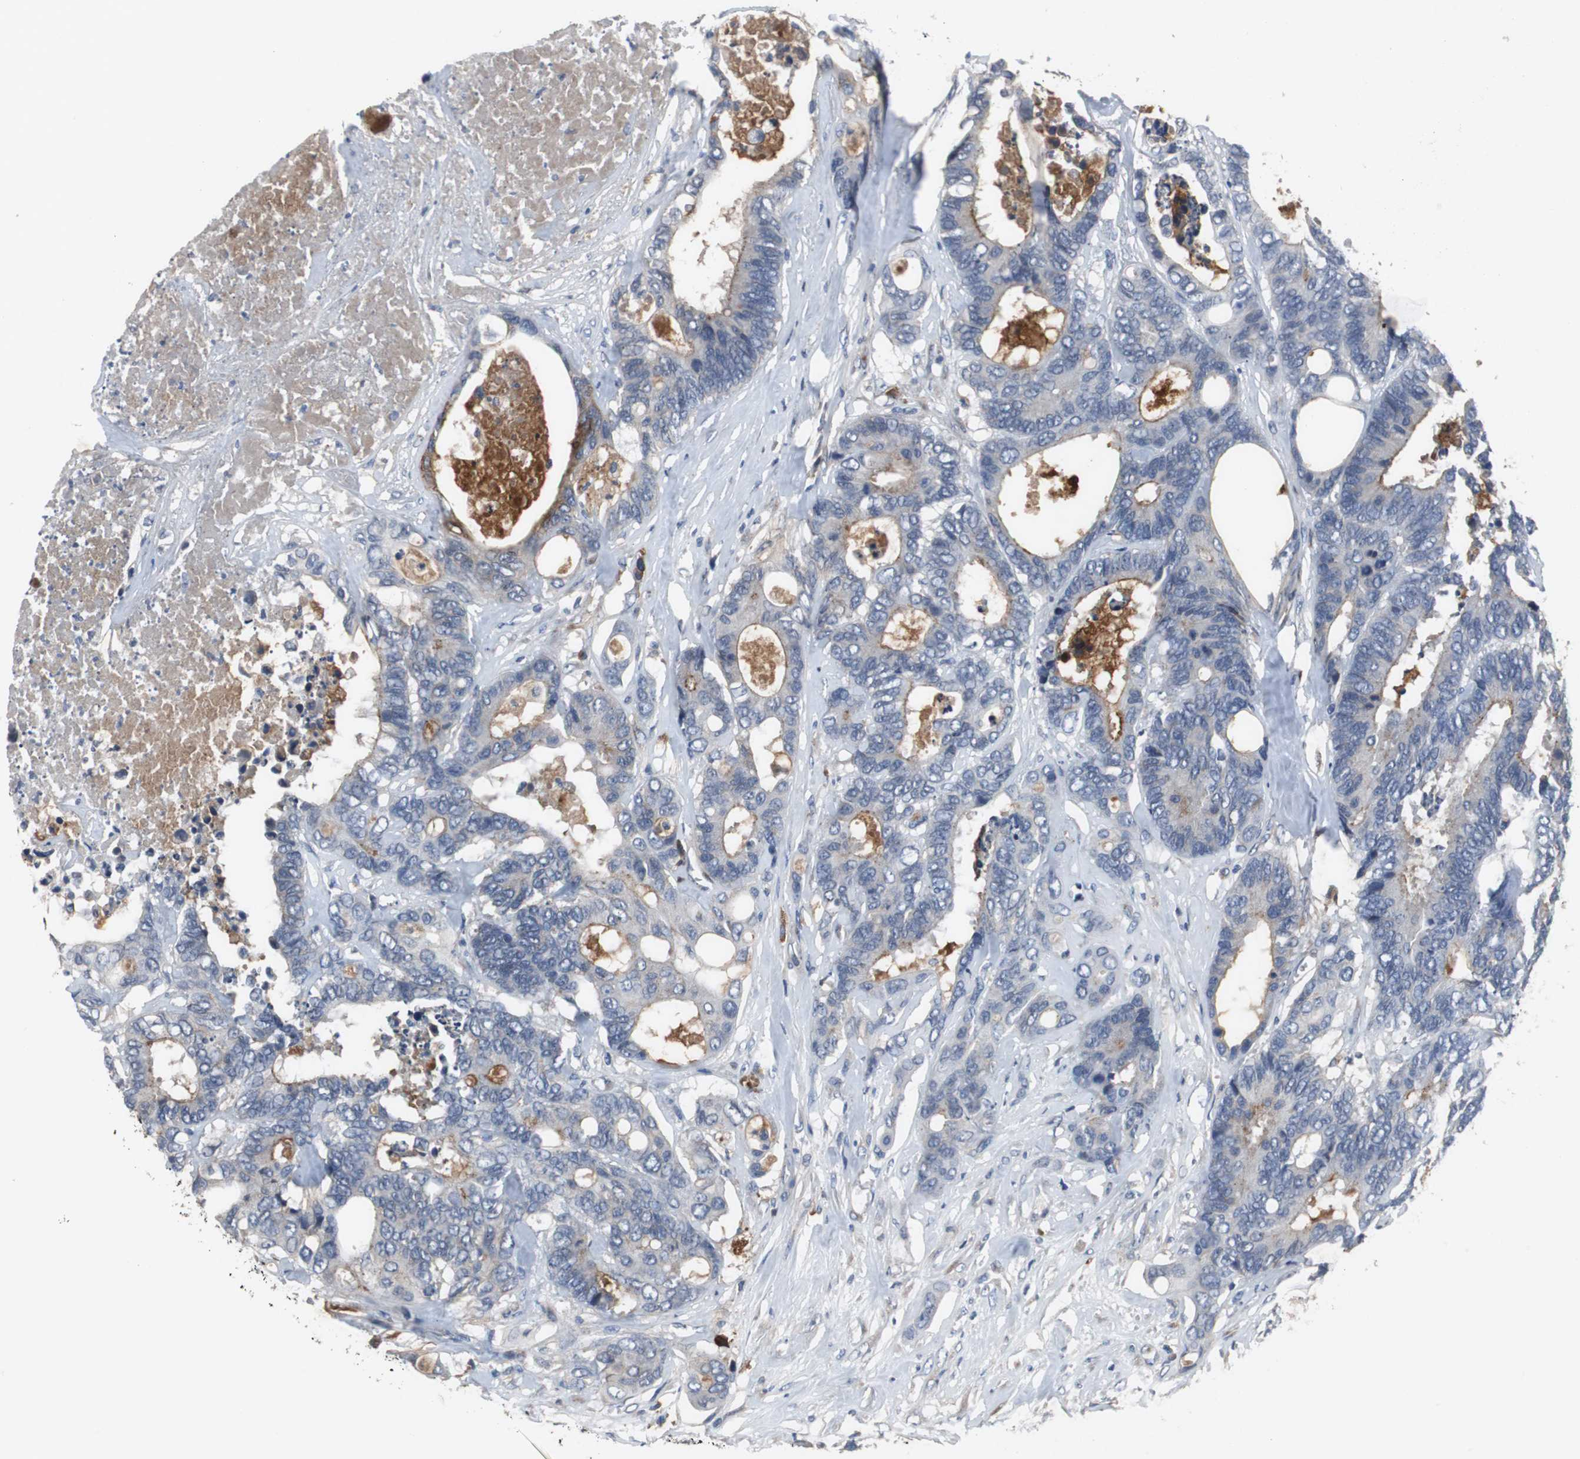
{"staining": {"intensity": "weak", "quantity": "<25%", "location": "cytoplasmic/membranous"}, "tissue": "colorectal cancer", "cell_type": "Tumor cells", "image_type": "cancer", "snomed": [{"axis": "morphology", "description": "Adenocarcinoma, NOS"}, {"axis": "topography", "description": "Rectum"}], "caption": "Immunohistochemical staining of colorectal adenocarcinoma shows no significant expression in tumor cells.", "gene": "SORT1", "patient": {"sex": "male", "age": 55}}